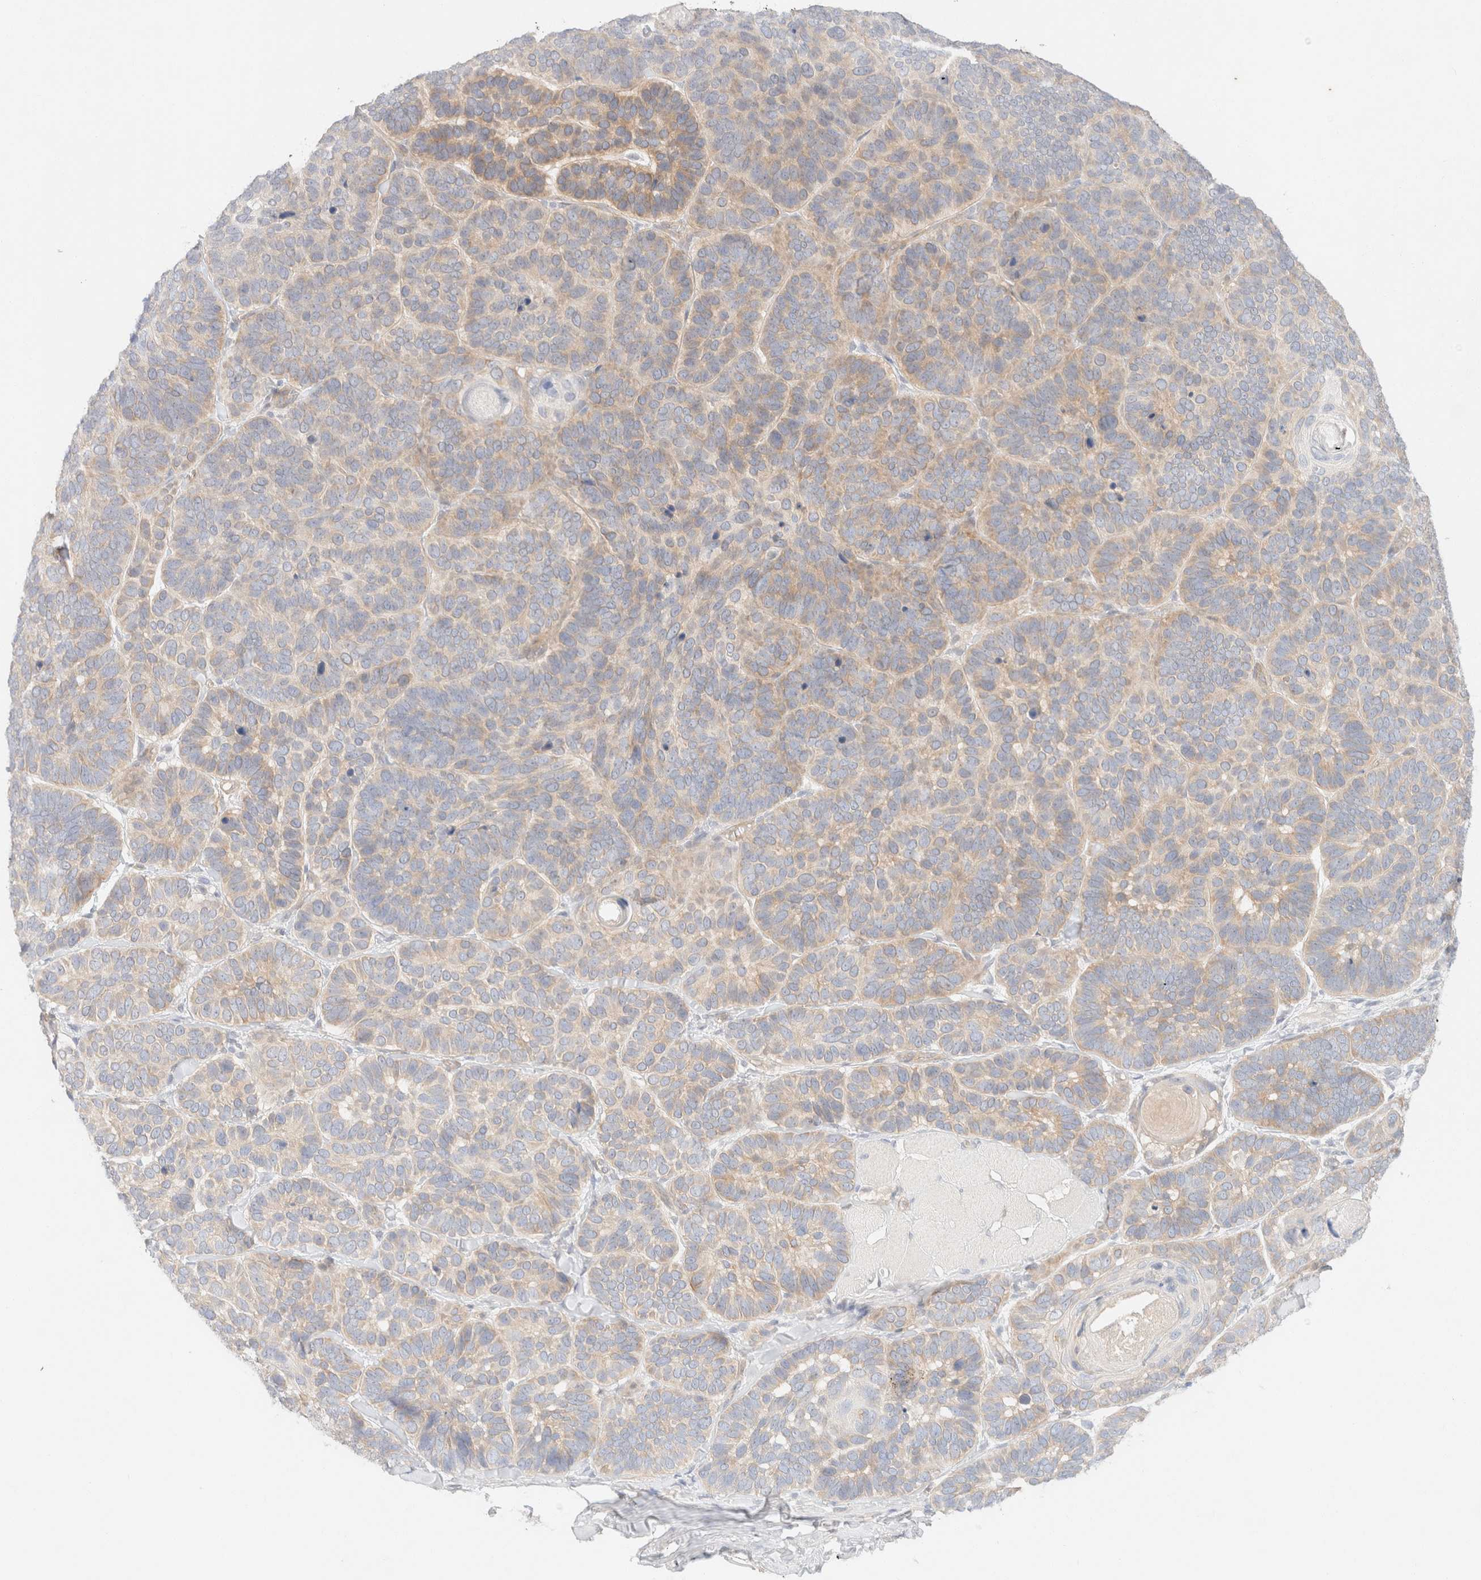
{"staining": {"intensity": "moderate", "quantity": ">75%", "location": "cytoplasmic/membranous"}, "tissue": "skin cancer", "cell_type": "Tumor cells", "image_type": "cancer", "snomed": [{"axis": "morphology", "description": "Basal cell carcinoma"}, {"axis": "topography", "description": "Skin"}], "caption": "This micrograph reveals IHC staining of skin cancer, with medium moderate cytoplasmic/membranous staining in approximately >75% of tumor cells.", "gene": "CSNK1E", "patient": {"sex": "male", "age": 62}}